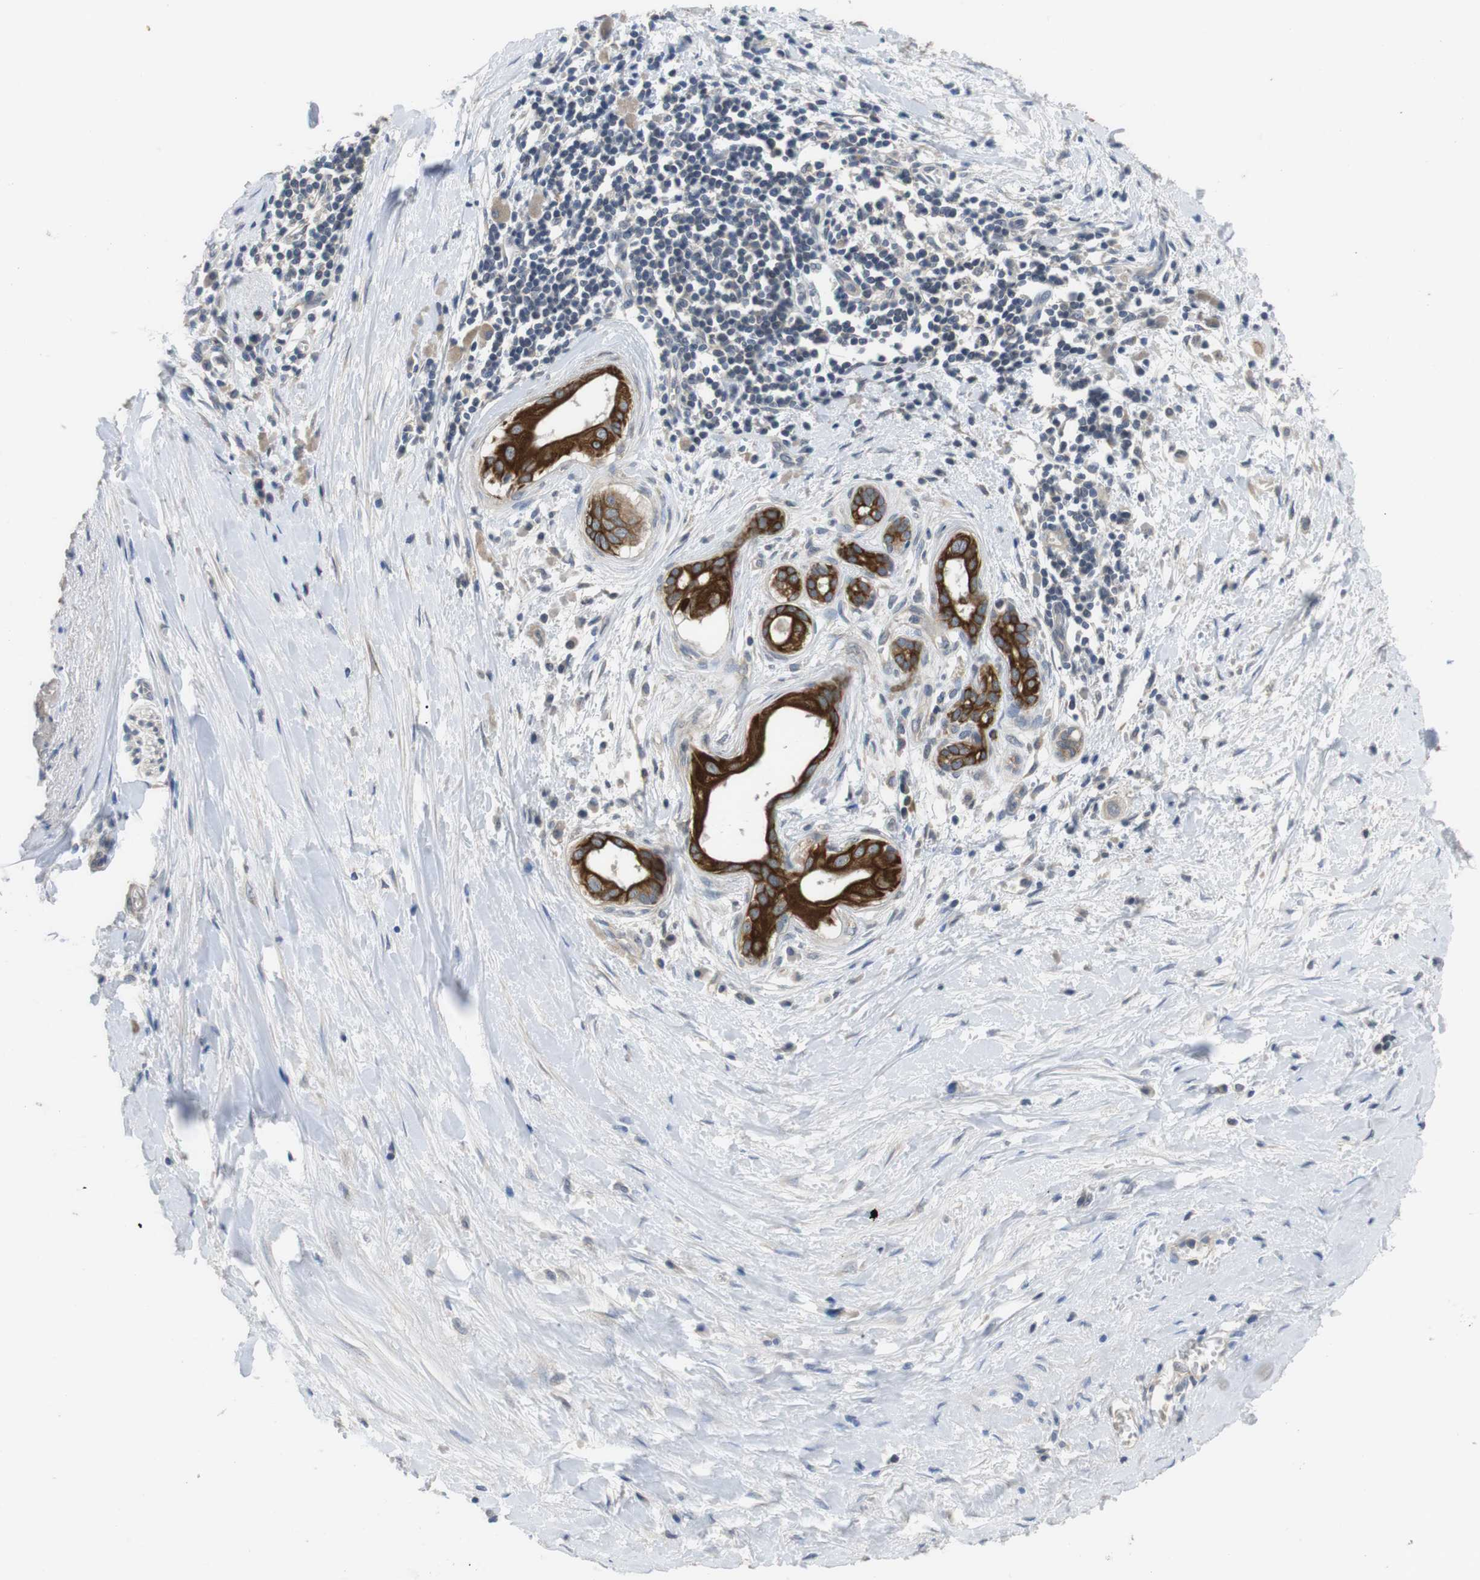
{"staining": {"intensity": "moderate", "quantity": ">75%", "location": "cytoplasmic/membranous"}, "tissue": "pancreatic cancer", "cell_type": "Tumor cells", "image_type": "cancer", "snomed": [{"axis": "morphology", "description": "Adenocarcinoma, NOS"}, {"axis": "topography", "description": "Pancreas"}], "caption": "DAB (3,3'-diaminobenzidine) immunohistochemical staining of pancreatic cancer reveals moderate cytoplasmic/membranous protein staining in approximately >75% of tumor cells. Nuclei are stained in blue.", "gene": "ADGRL3", "patient": {"sex": "male", "age": 55}}